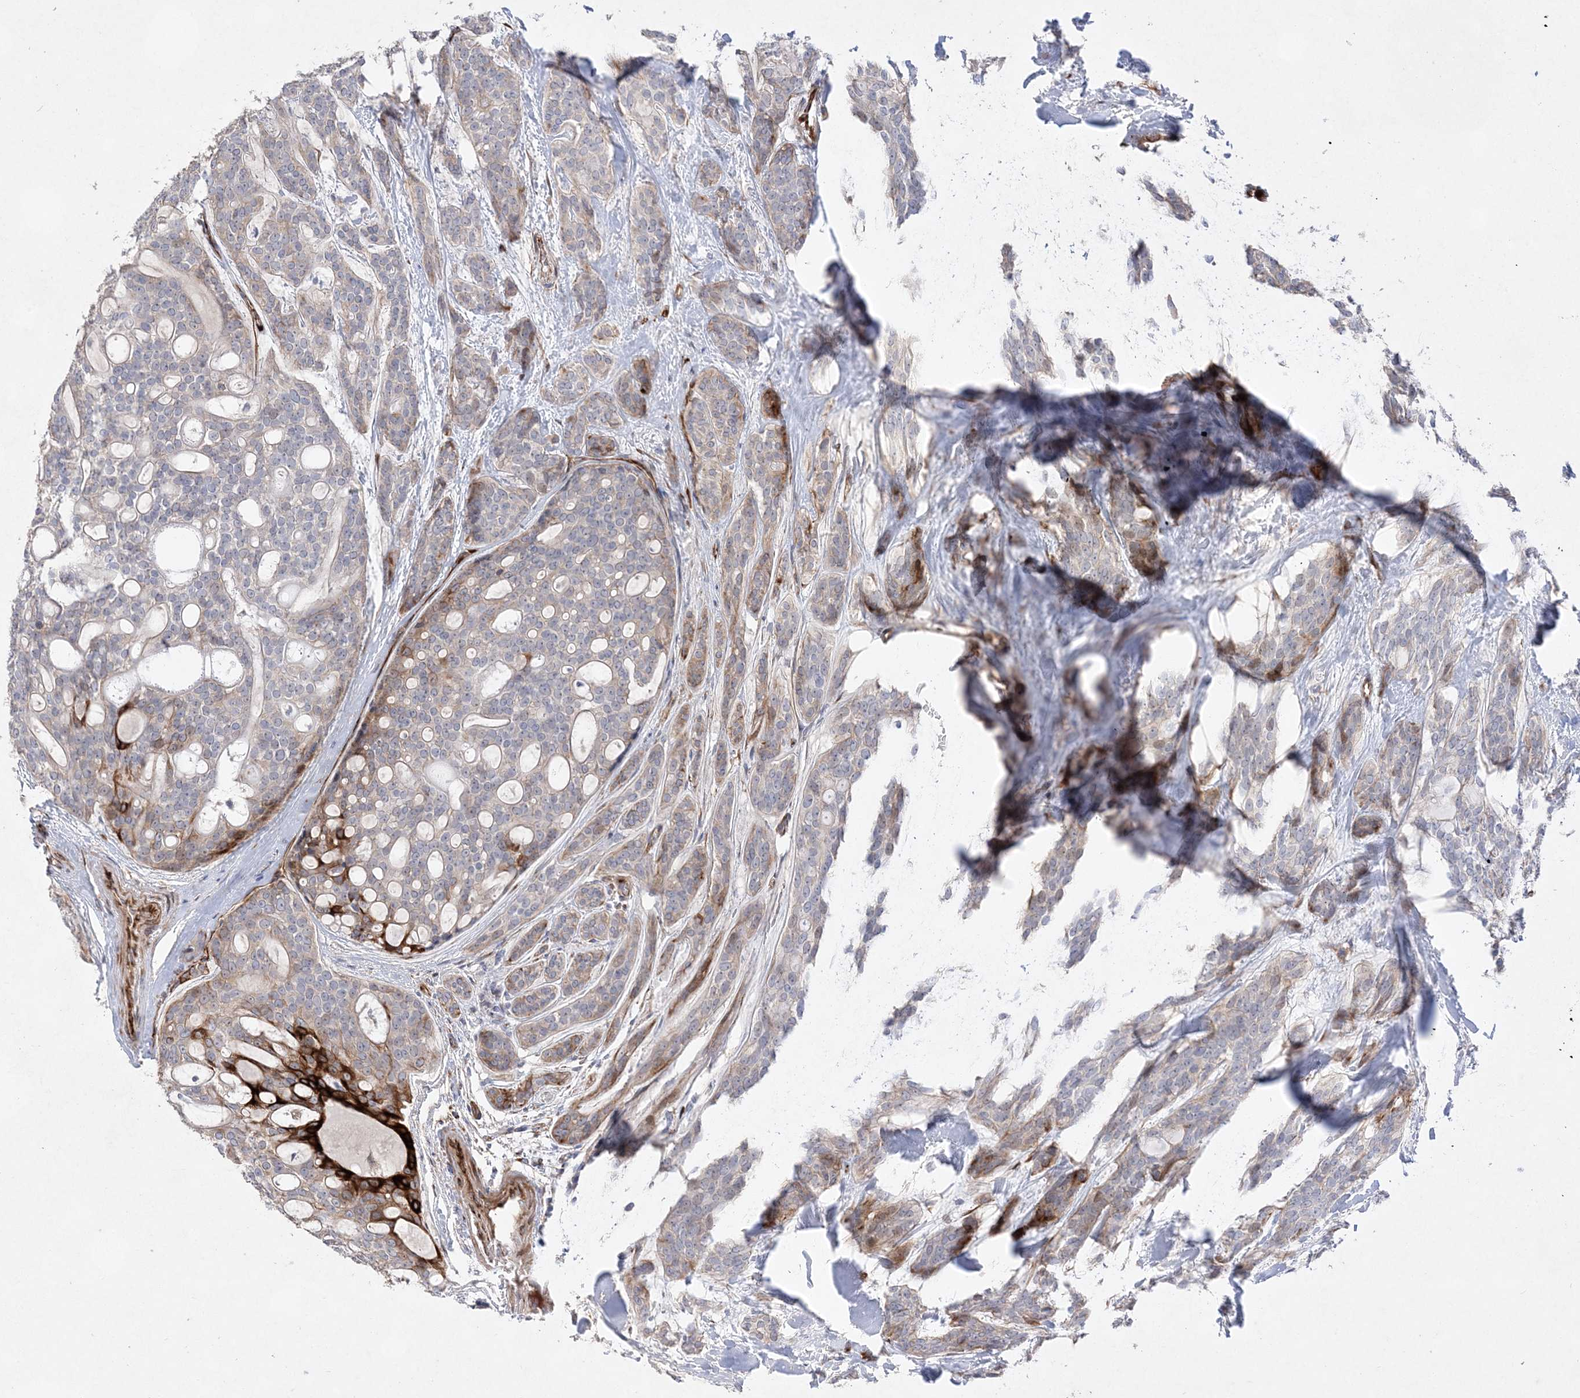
{"staining": {"intensity": "moderate", "quantity": "<25%", "location": "cytoplasmic/membranous"}, "tissue": "head and neck cancer", "cell_type": "Tumor cells", "image_type": "cancer", "snomed": [{"axis": "morphology", "description": "Adenocarcinoma, NOS"}, {"axis": "topography", "description": "Head-Neck"}], "caption": "Protein expression analysis of head and neck cancer (adenocarcinoma) exhibits moderate cytoplasmic/membranous expression in approximately <25% of tumor cells.", "gene": "TMEM132B", "patient": {"sex": "male", "age": 66}}